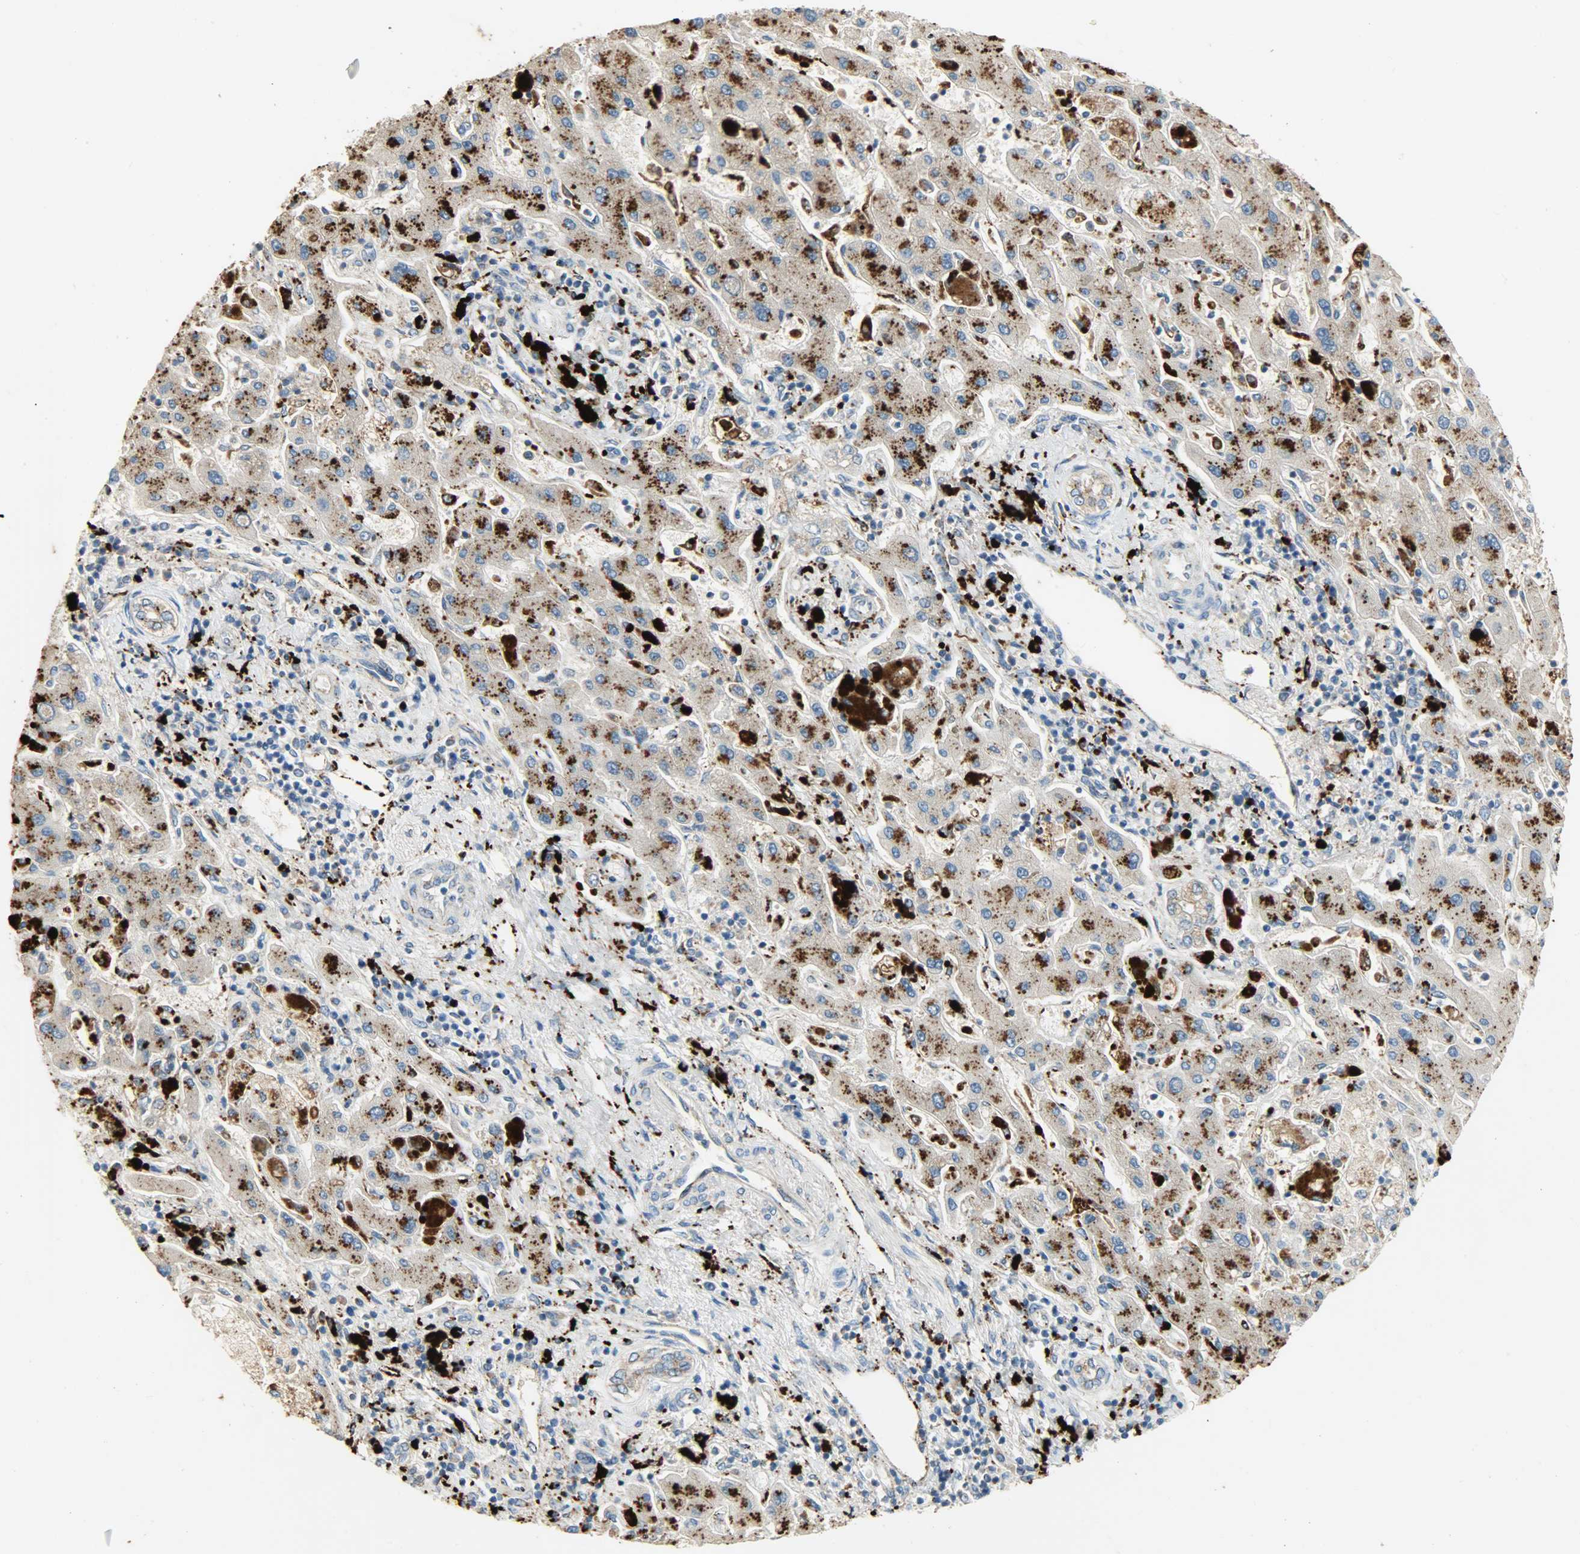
{"staining": {"intensity": "moderate", "quantity": ">75%", "location": "cytoplasmic/membranous"}, "tissue": "liver cancer", "cell_type": "Tumor cells", "image_type": "cancer", "snomed": [{"axis": "morphology", "description": "Cholangiocarcinoma"}, {"axis": "topography", "description": "Liver"}], "caption": "Protein staining displays moderate cytoplasmic/membranous expression in approximately >75% of tumor cells in liver cholangiocarcinoma.", "gene": "ASAH1", "patient": {"sex": "male", "age": 50}}